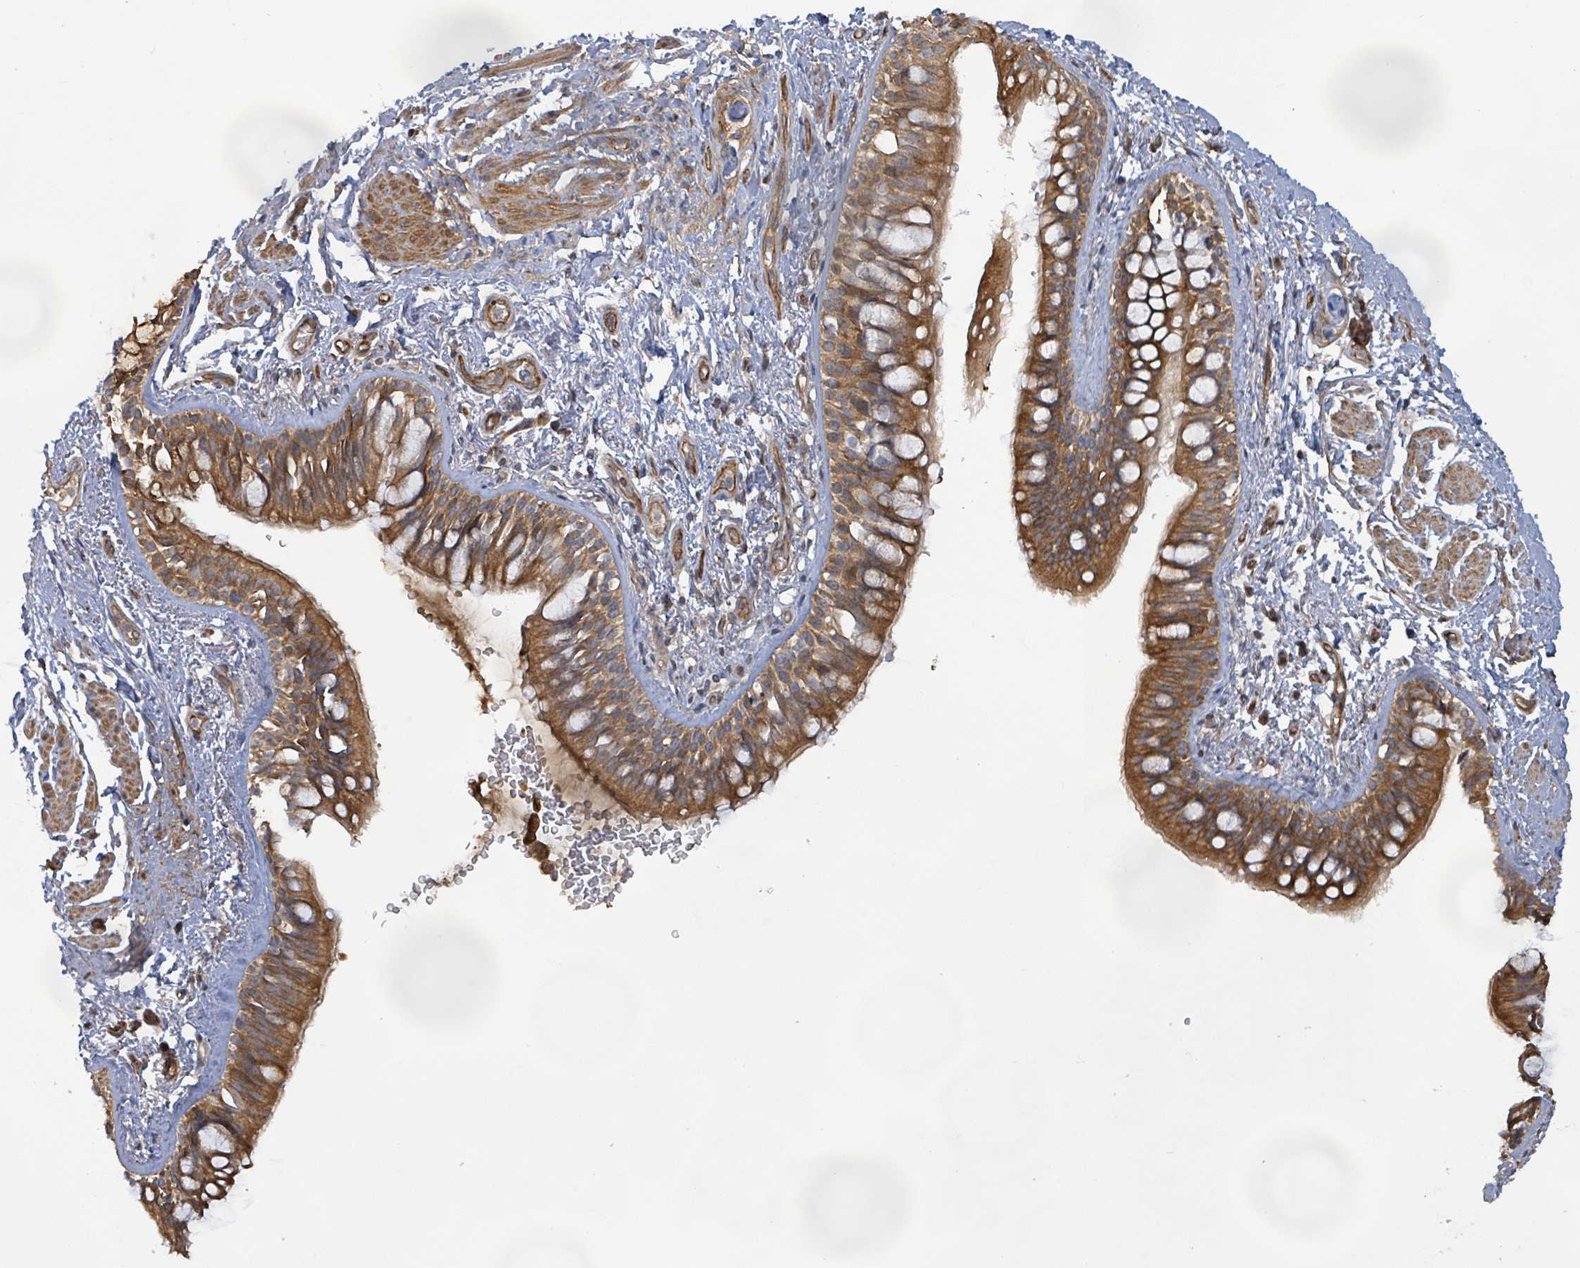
{"staining": {"intensity": "moderate", "quantity": ">75%", "location": "cytoplasmic/membranous"}, "tissue": "bronchus", "cell_type": "Respiratory epithelial cells", "image_type": "normal", "snomed": [{"axis": "morphology", "description": "Normal tissue, NOS"}, {"axis": "topography", "description": "Lymph node"}, {"axis": "topography", "description": "Cartilage tissue"}, {"axis": "topography", "description": "Bronchus"}], "caption": "Normal bronchus exhibits moderate cytoplasmic/membranous expression in about >75% of respiratory epithelial cells, visualized by immunohistochemistry.", "gene": "KBTBD11", "patient": {"sex": "female", "age": 70}}